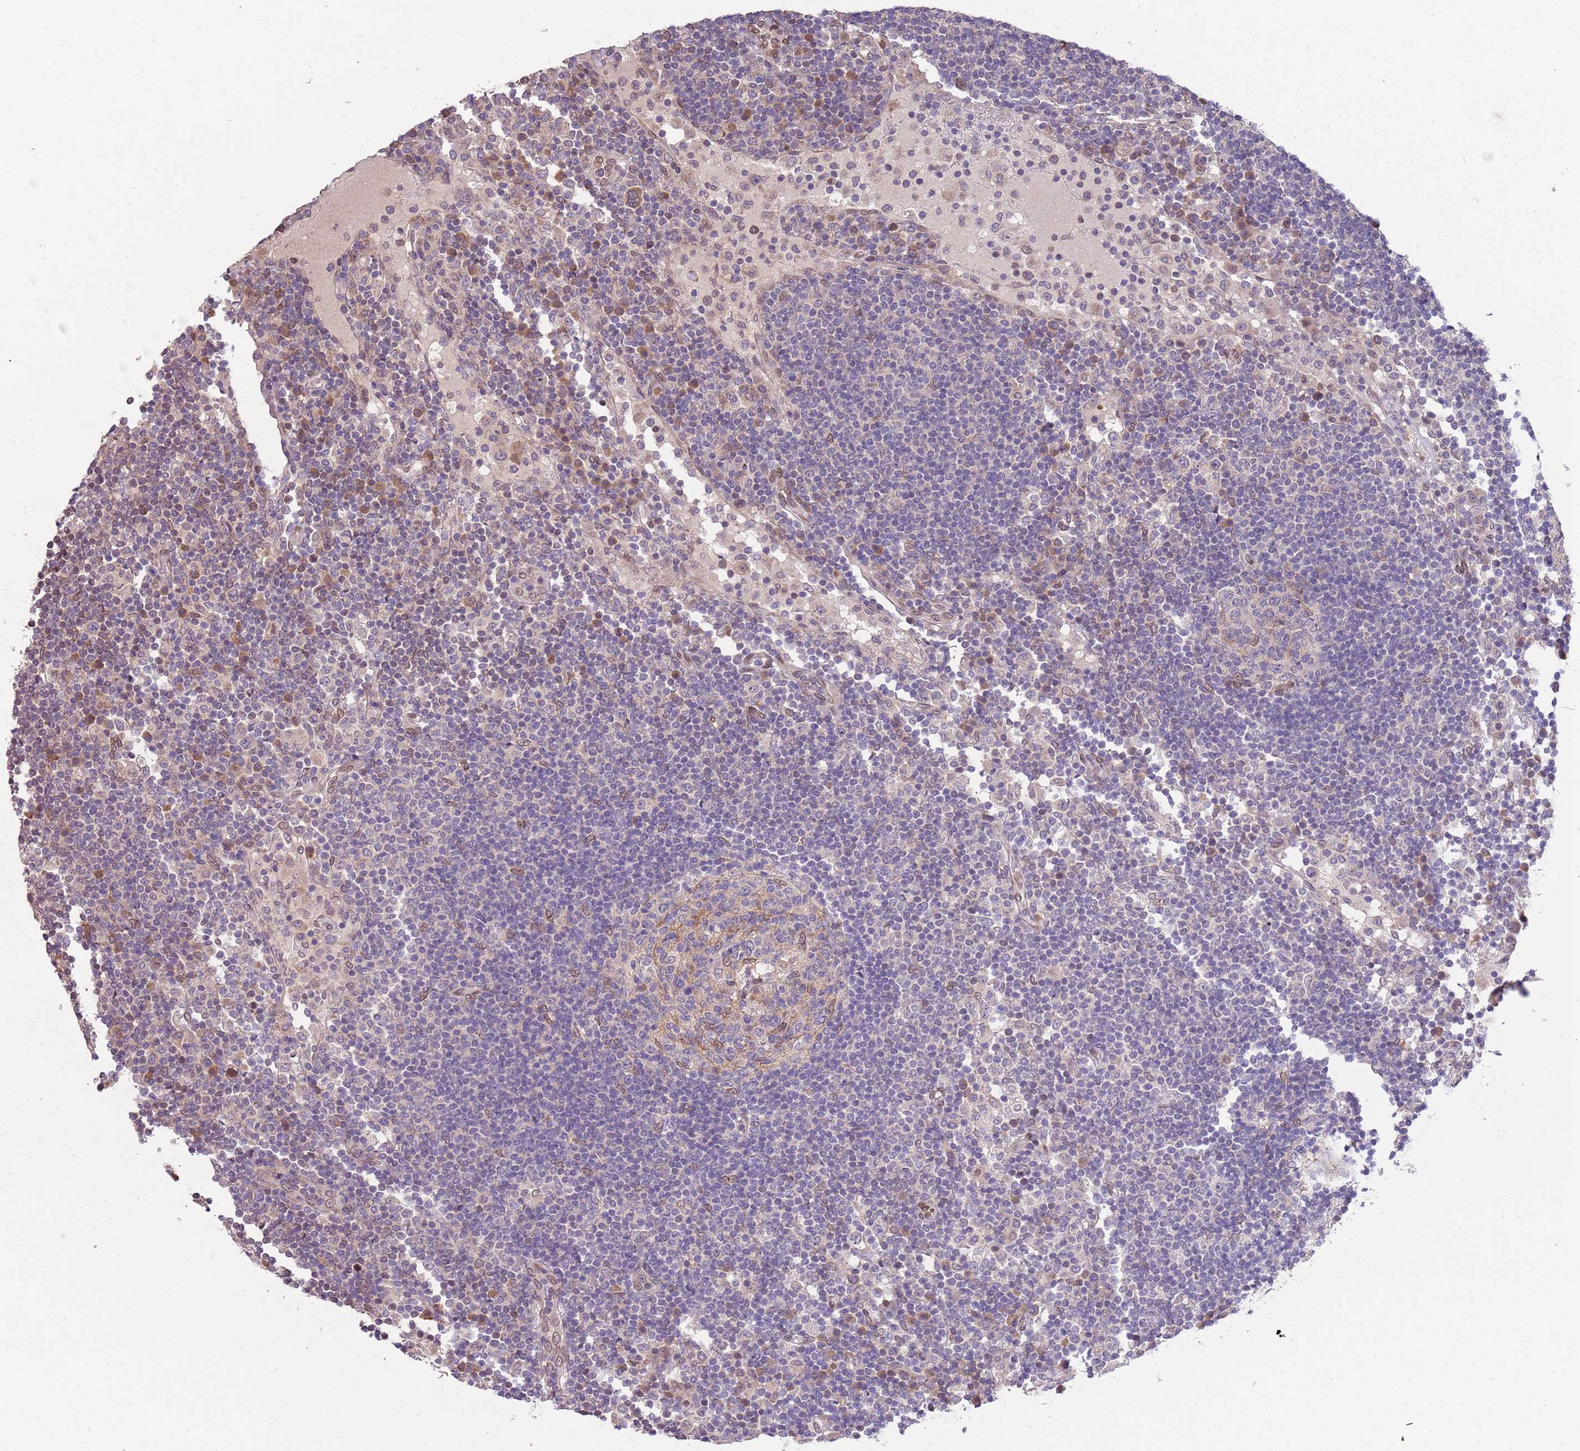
{"staining": {"intensity": "weak", "quantity": "<25%", "location": "nuclear"}, "tissue": "lymph node", "cell_type": "Germinal center cells", "image_type": "normal", "snomed": [{"axis": "morphology", "description": "Normal tissue, NOS"}, {"axis": "topography", "description": "Lymph node"}], "caption": "High power microscopy micrograph of an immunohistochemistry photomicrograph of unremarkable lymph node, revealing no significant staining in germinal center cells.", "gene": "ZNF665", "patient": {"sex": "female", "age": 53}}